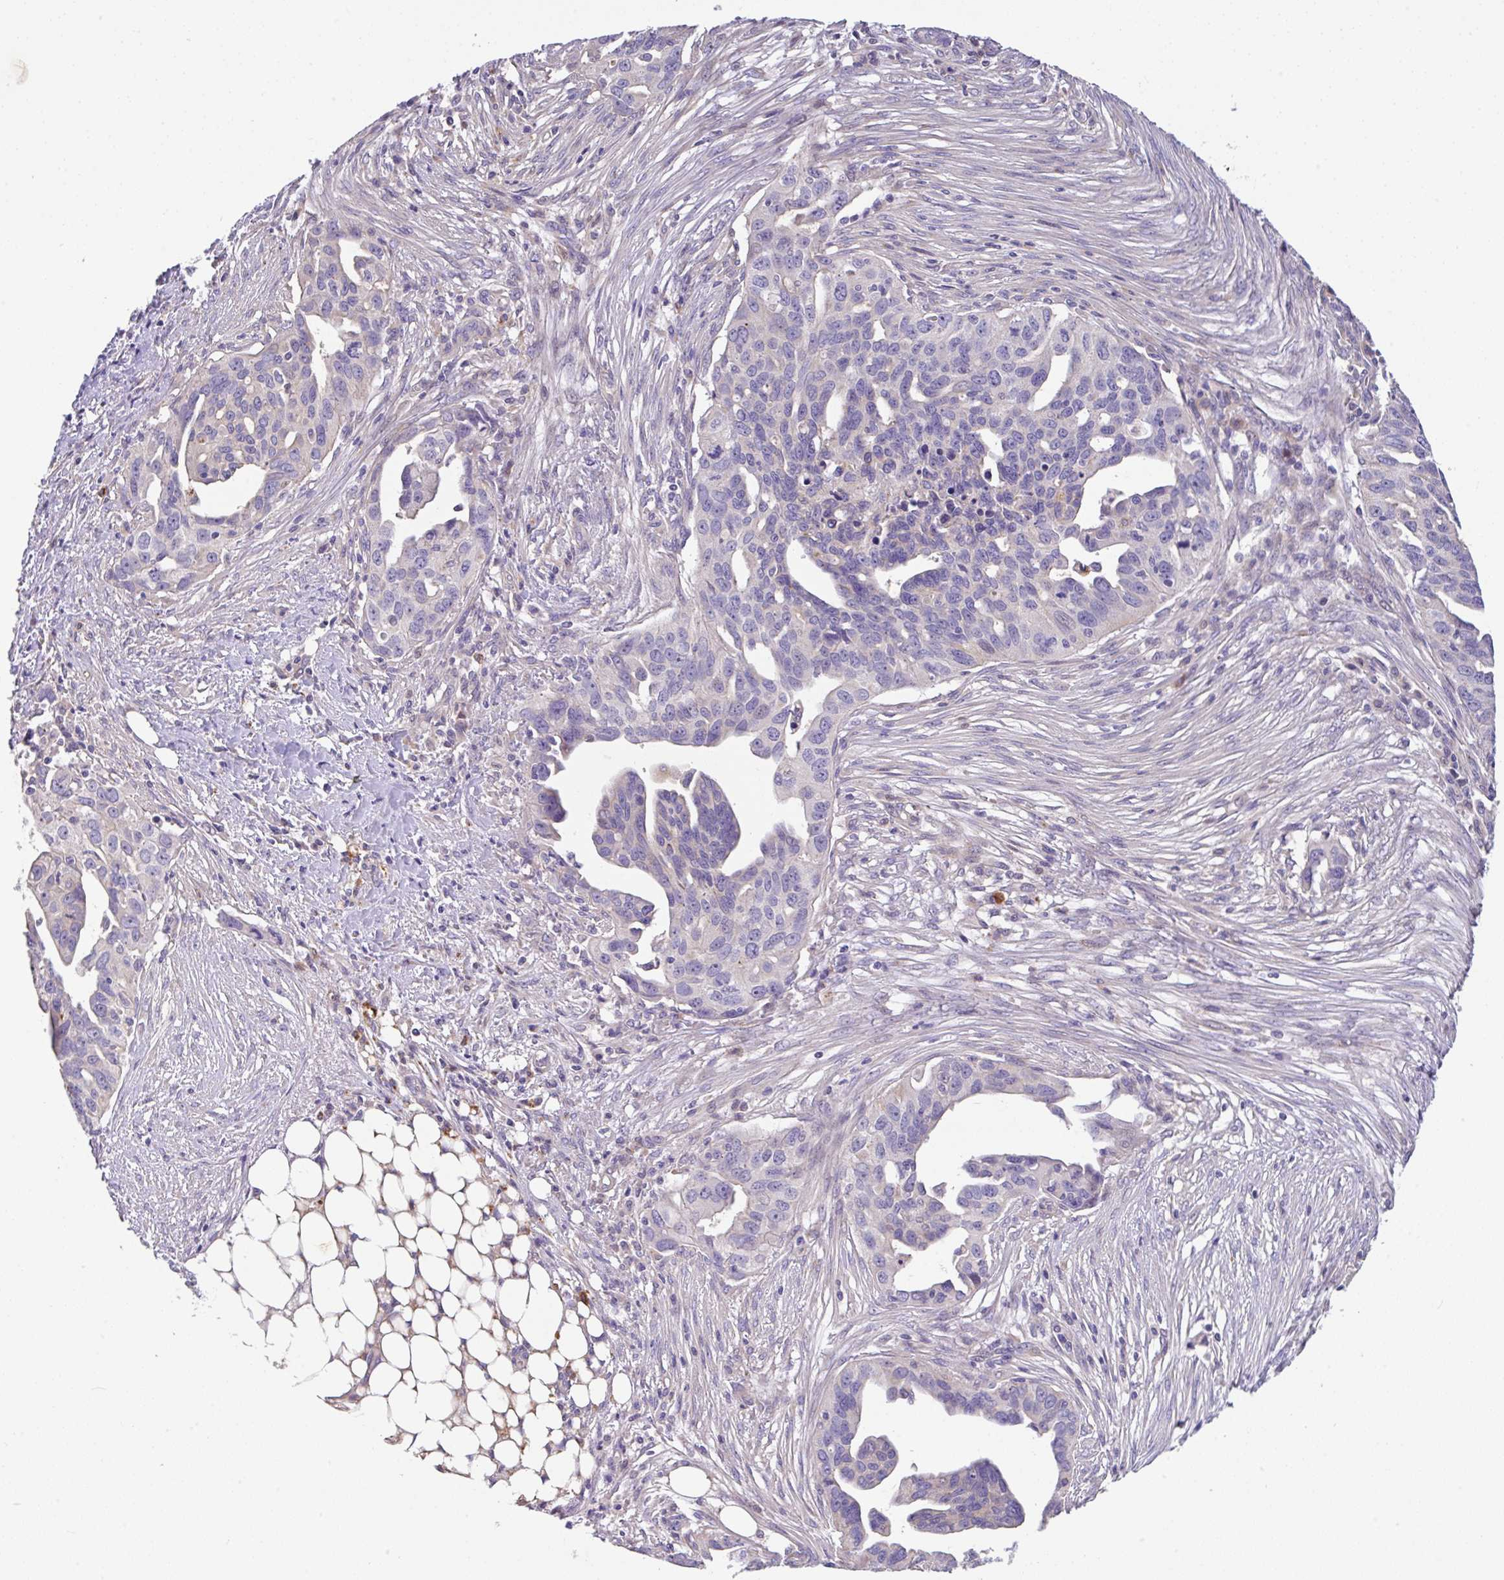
{"staining": {"intensity": "negative", "quantity": "none", "location": "none"}, "tissue": "ovarian cancer", "cell_type": "Tumor cells", "image_type": "cancer", "snomed": [{"axis": "morphology", "description": "Carcinoma, endometroid"}, {"axis": "morphology", "description": "Cystadenocarcinoma, serous, NOS"}, {"axis": "topography", "description": "Ovary"}], "caption": "DAB (3,3'-diaminobenzidine) immunohistochemical staining of endometroid carcinoma (ovarian) displays no significant positivity in tumor cells.", "gene": "EPN3", "patient": {"sex": "female", "age": 45}}